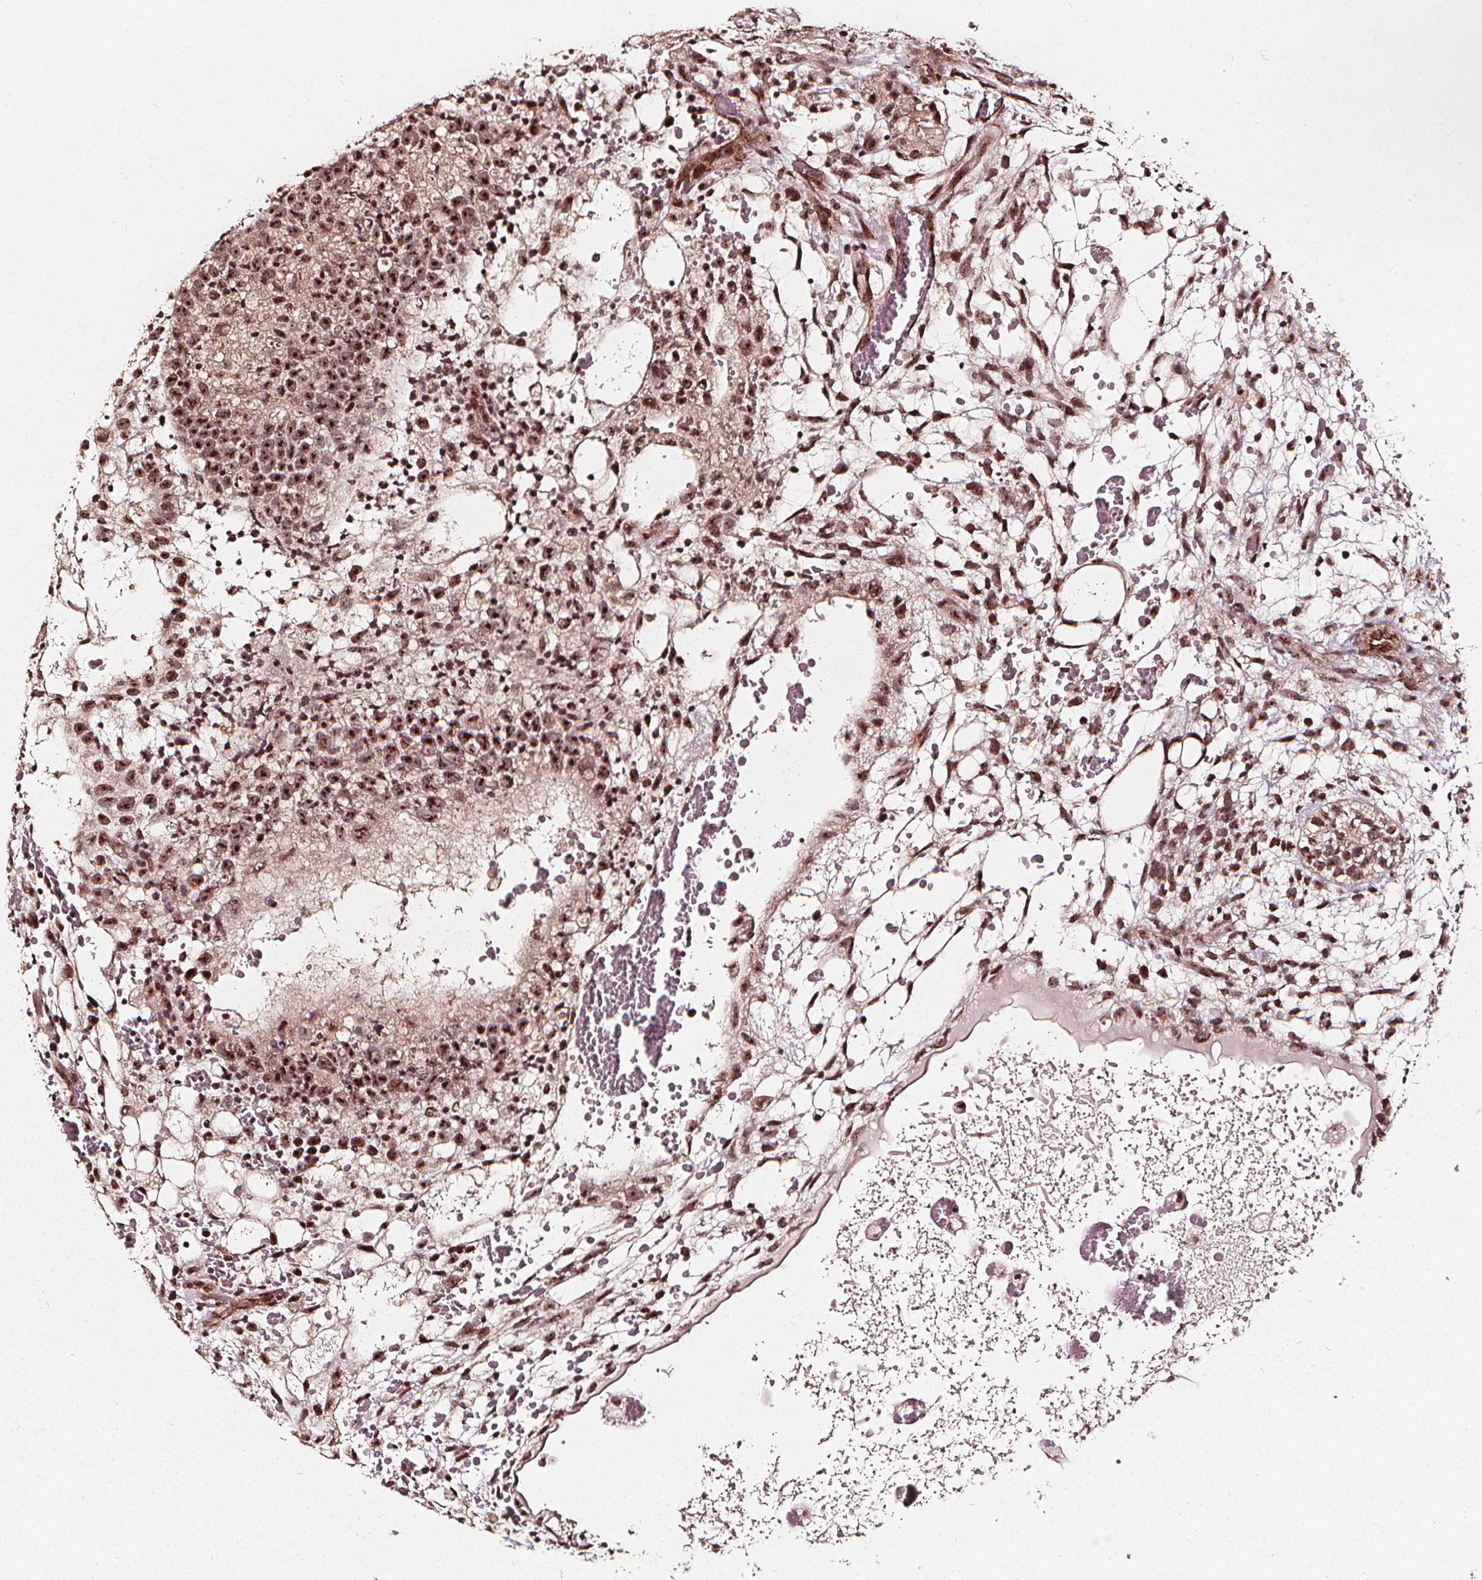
{"staining": {"intensity": "moderate", "quantity": ">75%", "location": "nuclear"}, "tissue": "testis cancer", "cell_type": "Tumor cells", "image_type": "cancer", "snomed": [{"axis": "morphology", "description": "Normal tissue, NOS"}, {"axis": "morphology", "description": "Carcinoma, Embryonal, NOS"}, {"axis": "topography", "description": "Testis"}], "caption": "Testis cancer (embryonal carcinoma) tissue exhibits moderate nuclear staining in approximately >75% of tumor cells, visualized by immunohistochemistry.", "gene": "EXOSC9", "patient": {"sex": "male", "age": 32}}